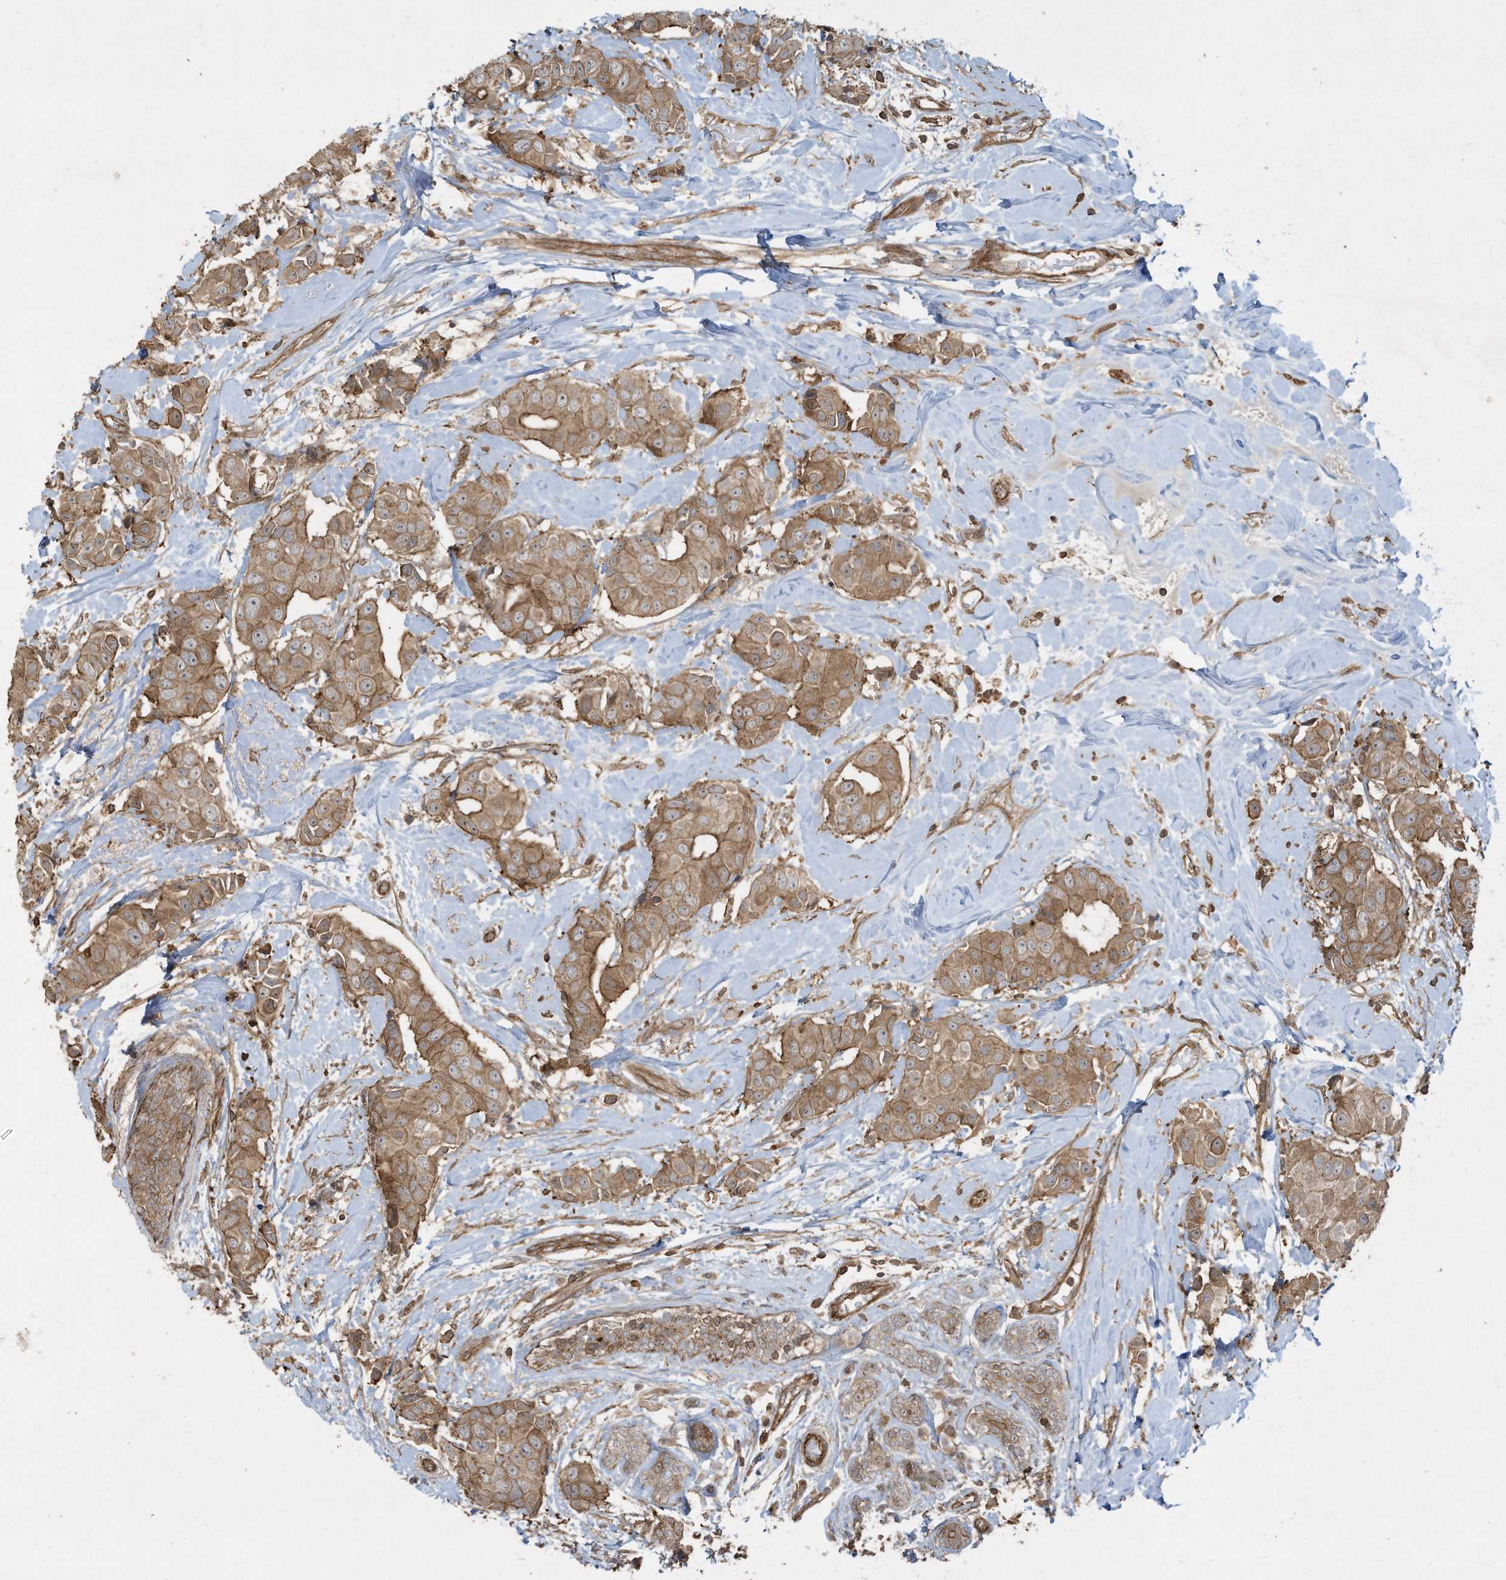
{"staining": {"intensity": "moderate", "quantity": ">75%", "location": "cytoplasmic/membranous"}, "tissue": "breast cancer", "cell_type": "Tumor cells", "image_type": "cancer", "snomed": [{"axis": "morphology", "description": "Normal tissue, NOS"}, {"axis": "morphology", "description": "Duct carcinoma"}, {"axis": "topography", "description": "Breast"}], "caption": "Invasive ductal carcinoma (breast) tissue shows moderate cytoplasmic/membranous expression in approximately >75% of tumor cells The staining was performed using DAB, with brown indicating positive protein expression. Nuclei are stained blue with hematoxylin.", "gene": "DDIT4", "patient": {"sex": "female", "age": 39}}